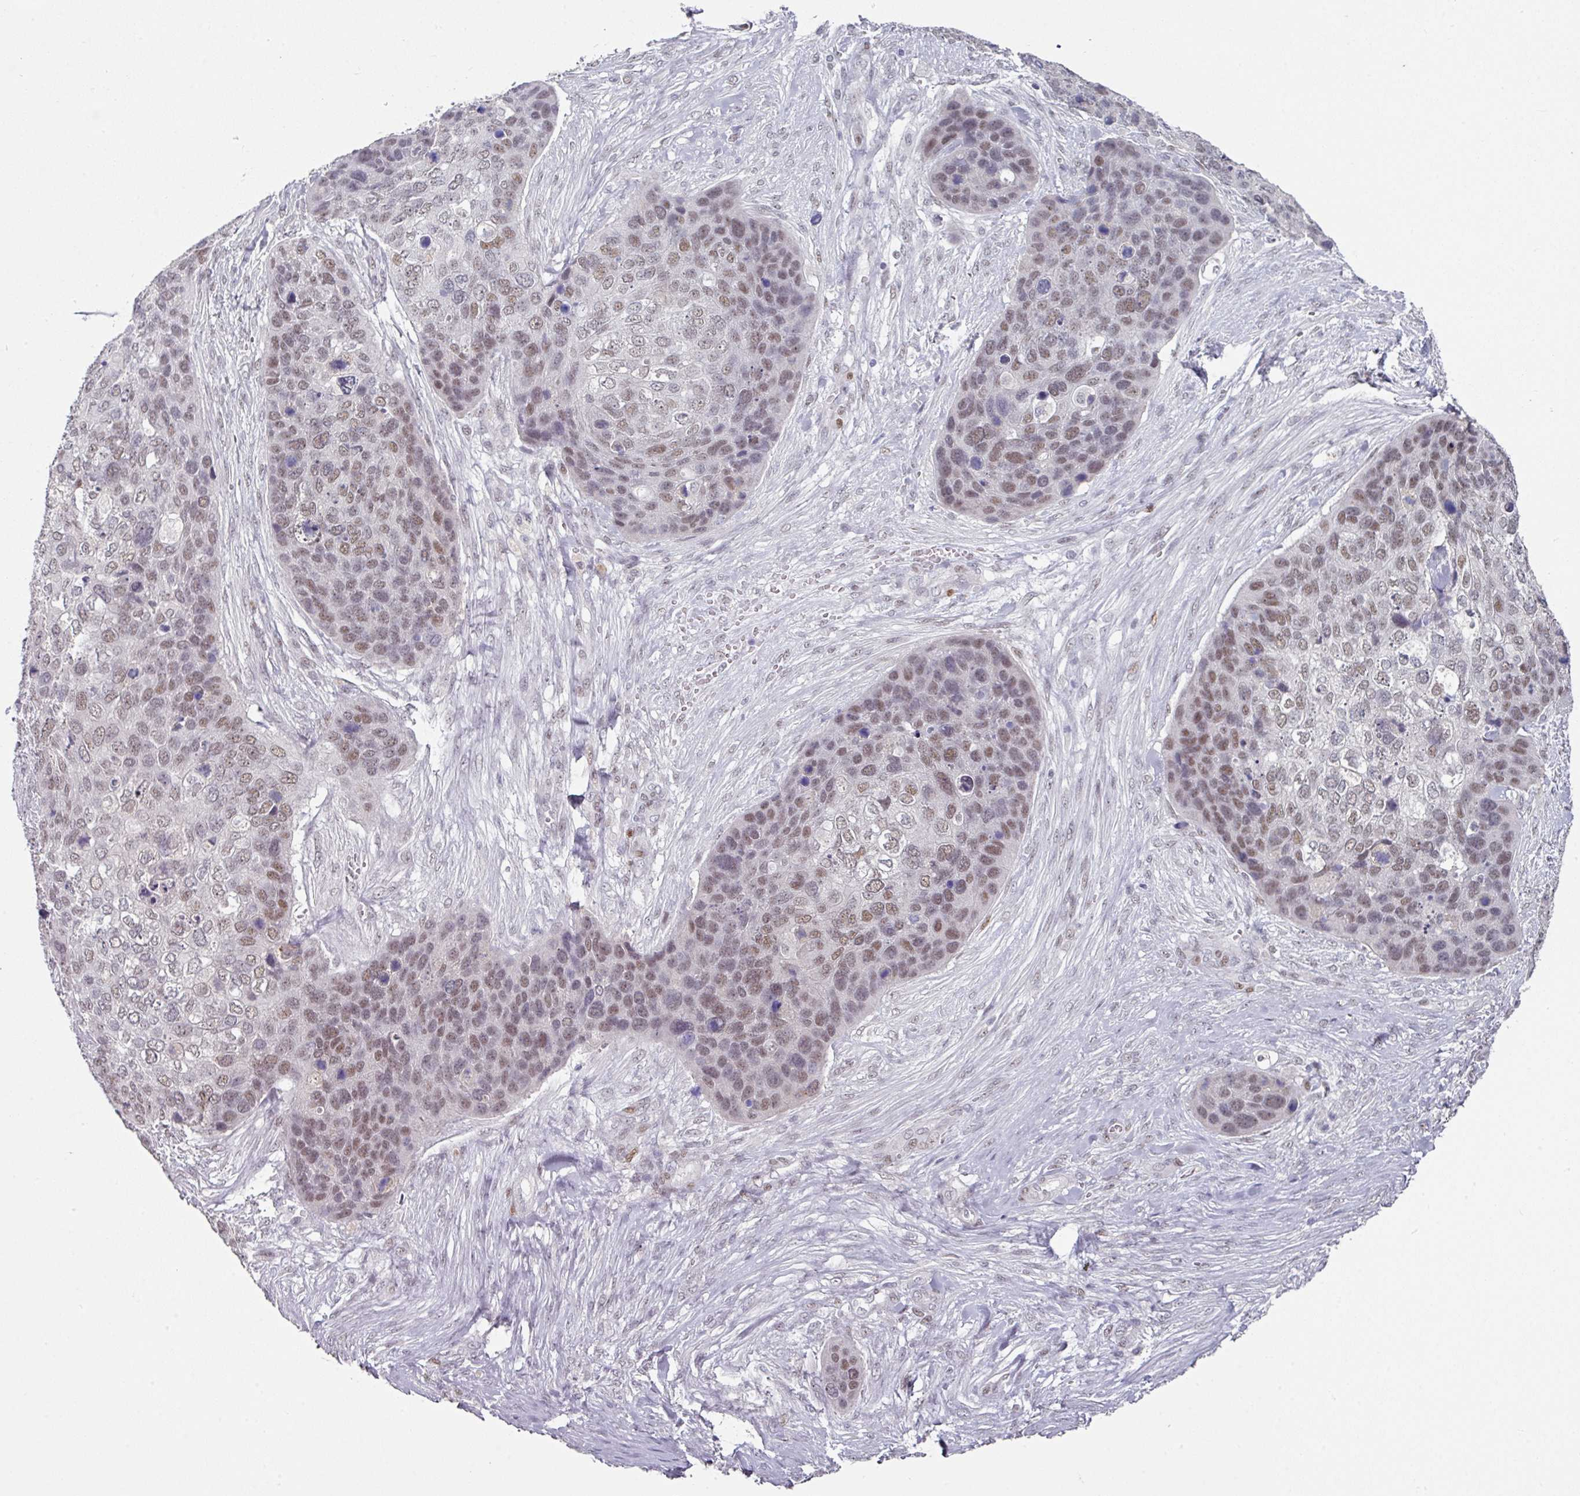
{"staining": {"intensity": "moderate", "quantity": ">75%", "location": "nuclear"}, "tissue": "skin cancer", "cell_type": "Tumor cells", "image_type": "cancer", "snomed": [{"axis": "morphology", "description": "Basal cell carcinoma"}, {"axis": "topography", "description": "Skin"}], "caption": "Immunohistochemistry (IHC) of skin basal cell carcinoma demonstrates medium levels of moderate nuclear positivity in approximately >75% of tumor cells.", "gene": "ELK1", "patient": {"sex": "female", "age": 74}}